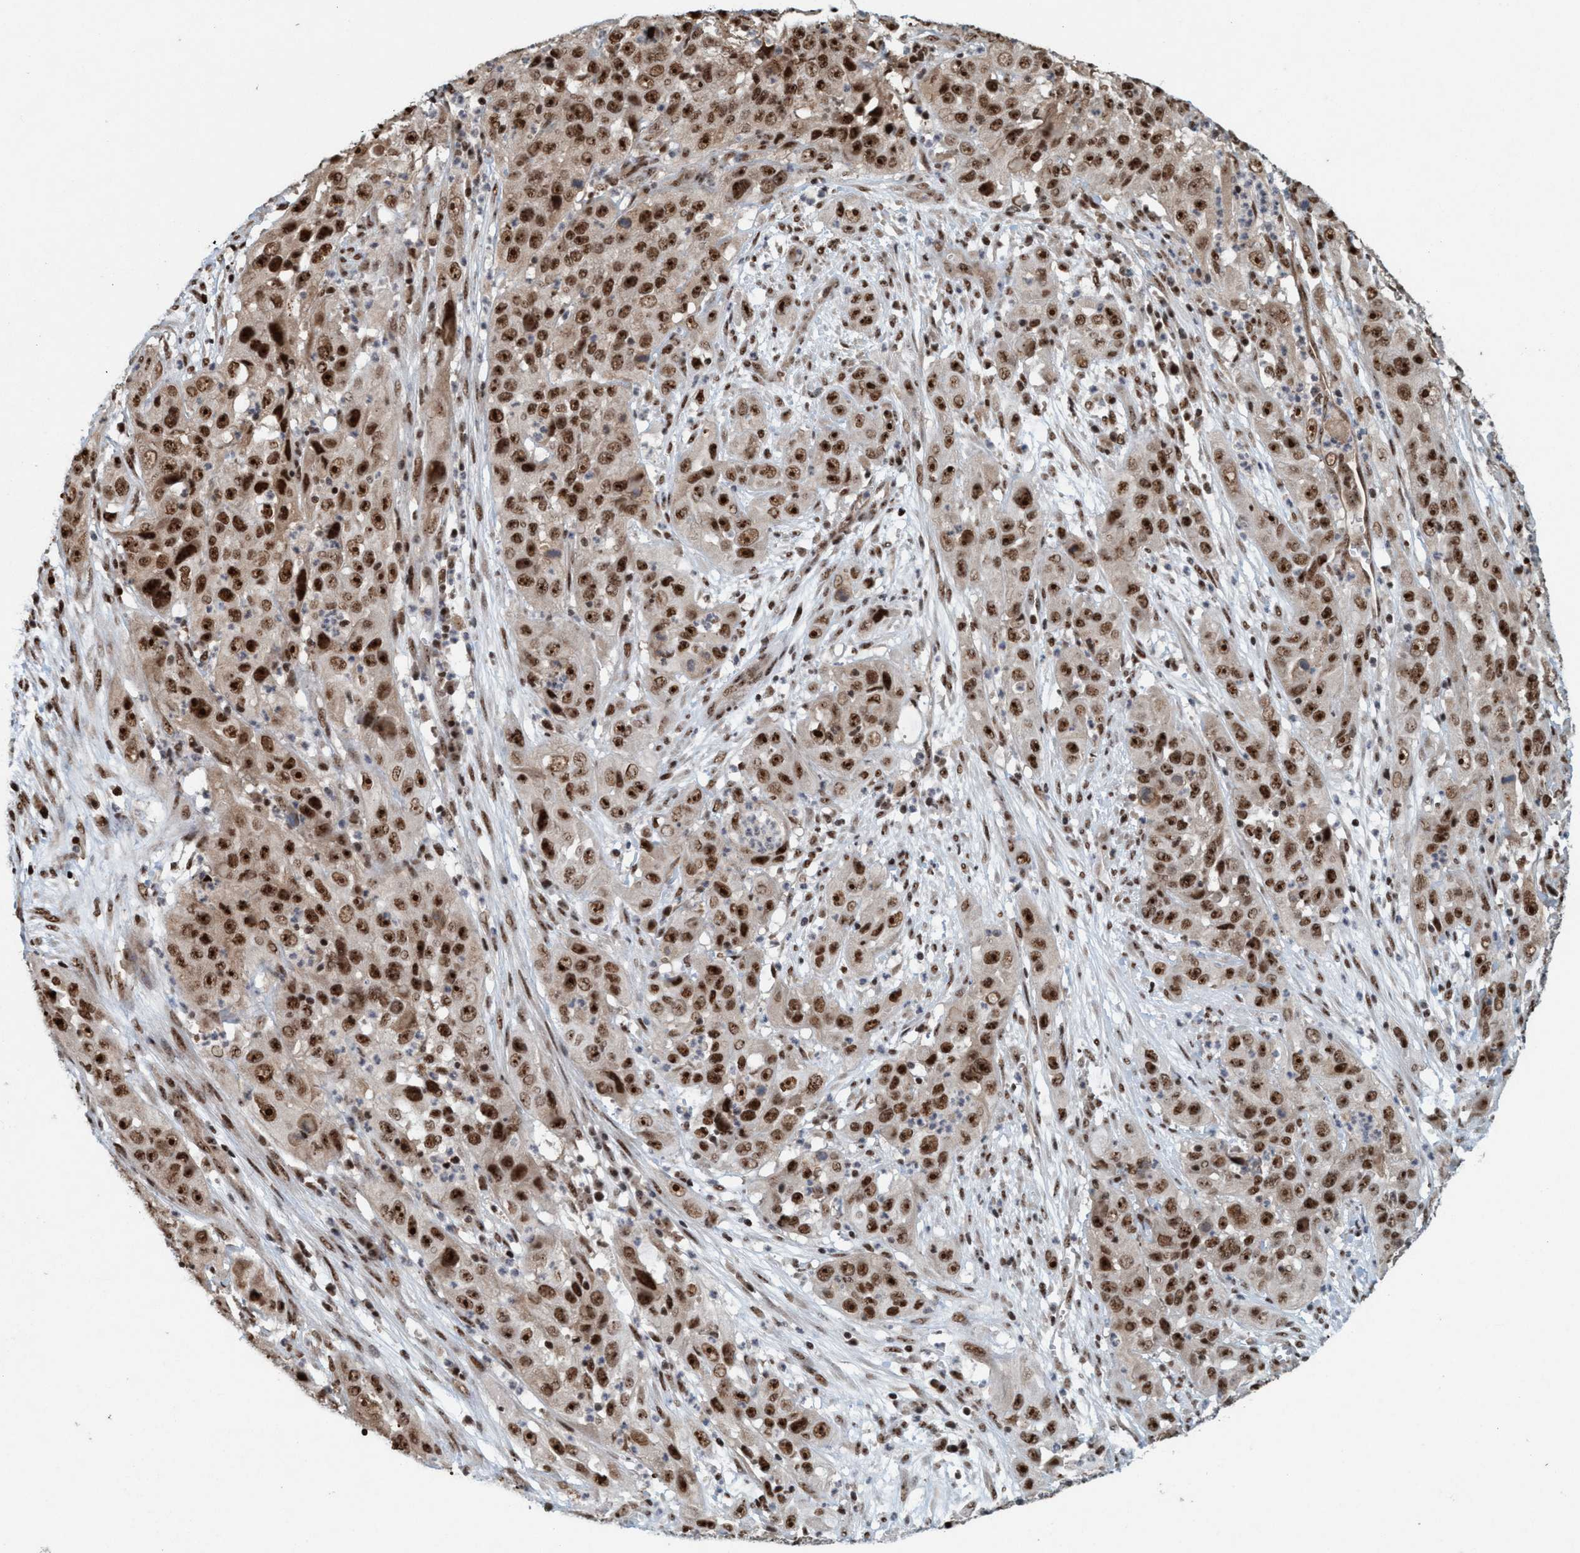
{"staining": {"intensity": "strong", "quantity": ">75%", "location": "nuclear"}, "tissue": "cervical cancer", "cell_type": "Tumor cells", "image_type": "cancer", "snomed": [{"axis": "morphology", "description": "Squamous cell carcinoma, NOS"}, {"axis": "topography", "description": "Cervix"}], "caption": "A brown stain highlights strong nuclear expression of a protein in cervical squamous cell carcinoma tumor cells.", "gene": "SMCR8", "patient": {"sex": "female", "age": 32}}